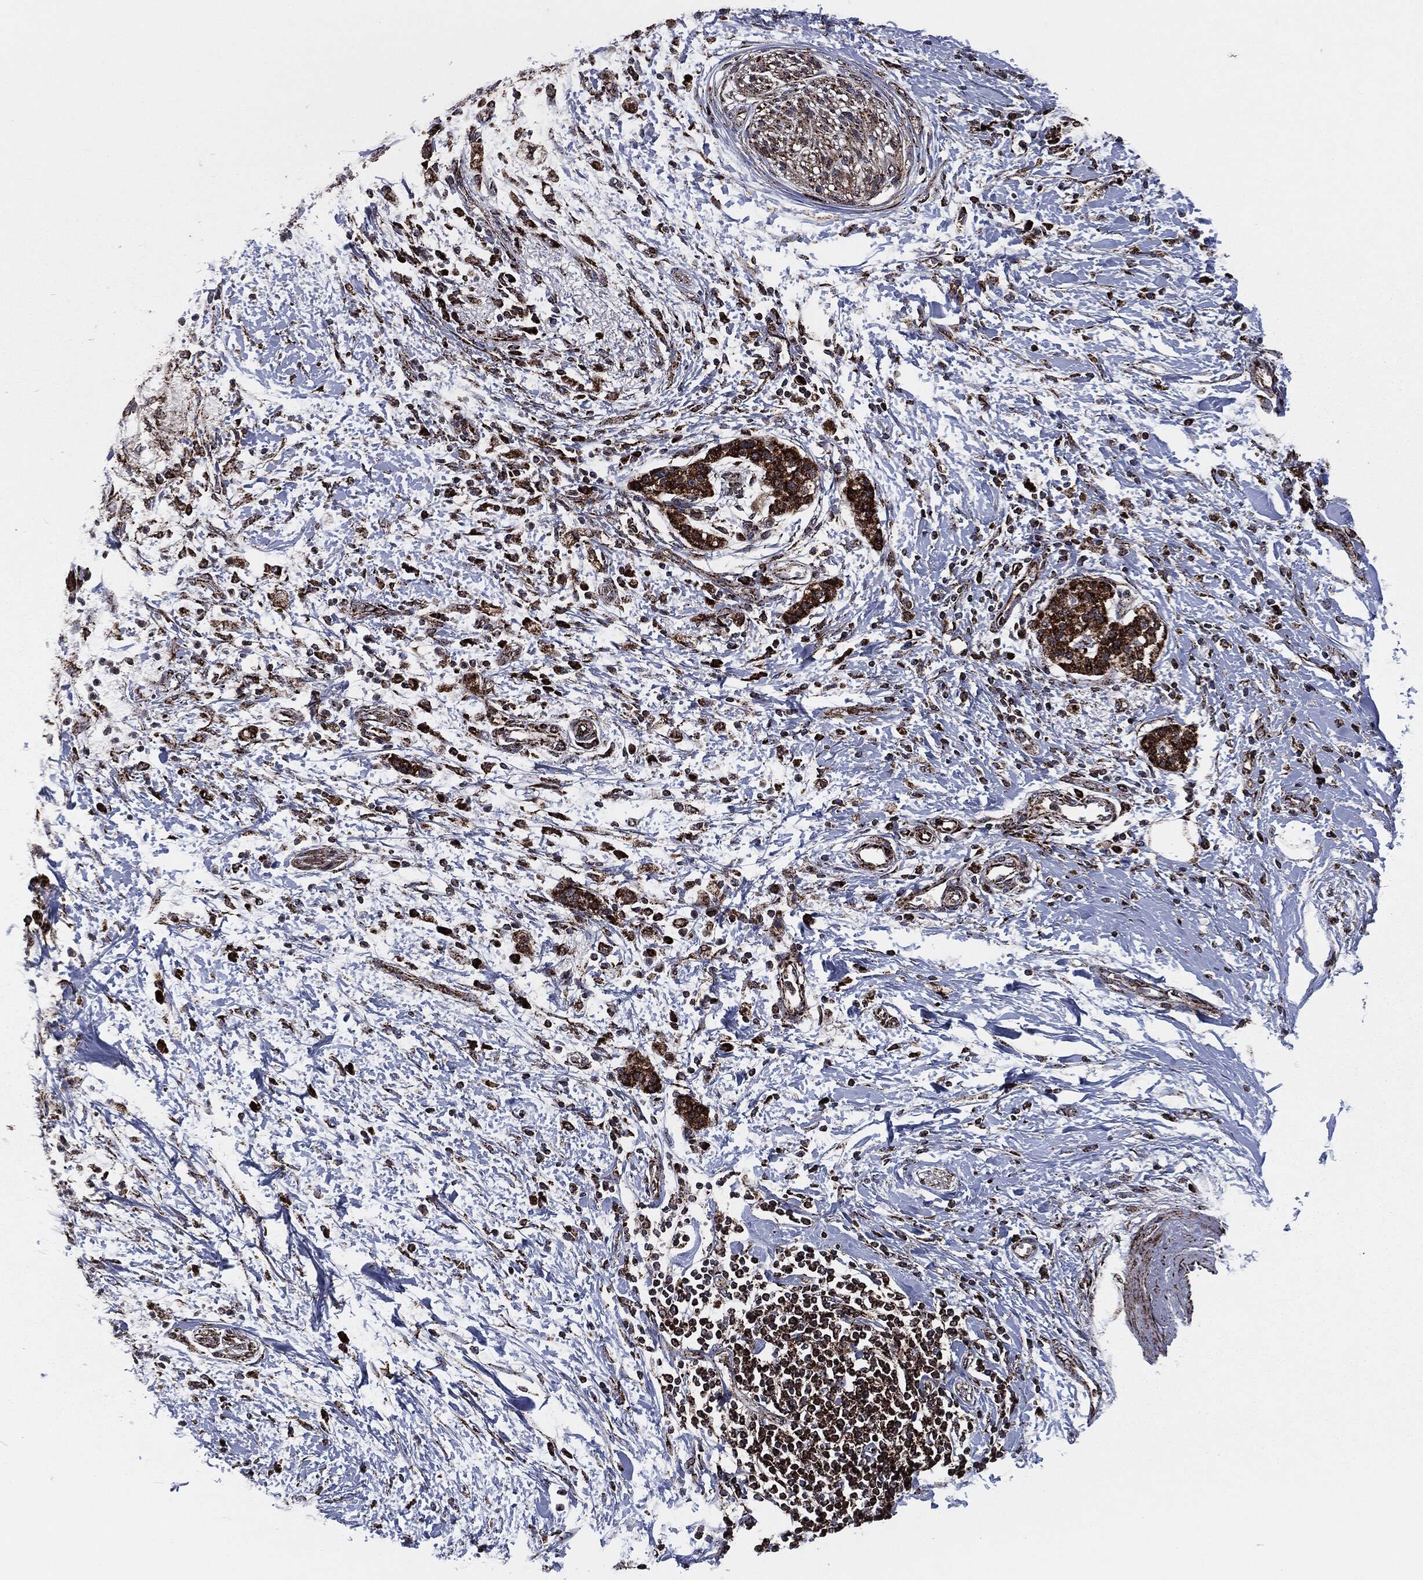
{"staining": {"intensity": "strong", "quantity": ">75%", "location": "cytoplasmic/membranous"}, "tissue": "pancreatic cancer", "cell_type": "Tumor cells", "image_type": "cancer", "snomed": [{"axis": "morphology", "description": "Normal tissue, NOS"}, {"axis": "morphology", "description": "Adenocarcinoma, NOS"}, {"axis": "topography", "description": "Pancreas"}, {"axis": "topography", "description": "Duodenum"}], "caption": "Pancreatic adenocarcinoma stained for a protein reveals strong cytoplasmic/membranous positivity in tumor cells. (Stains: DAB in brown, nuclei in blue, Microscopy: brightfield microscopy at high magnification).", "gene": "FH", "patient": {"sex": "female", "age": 60}}